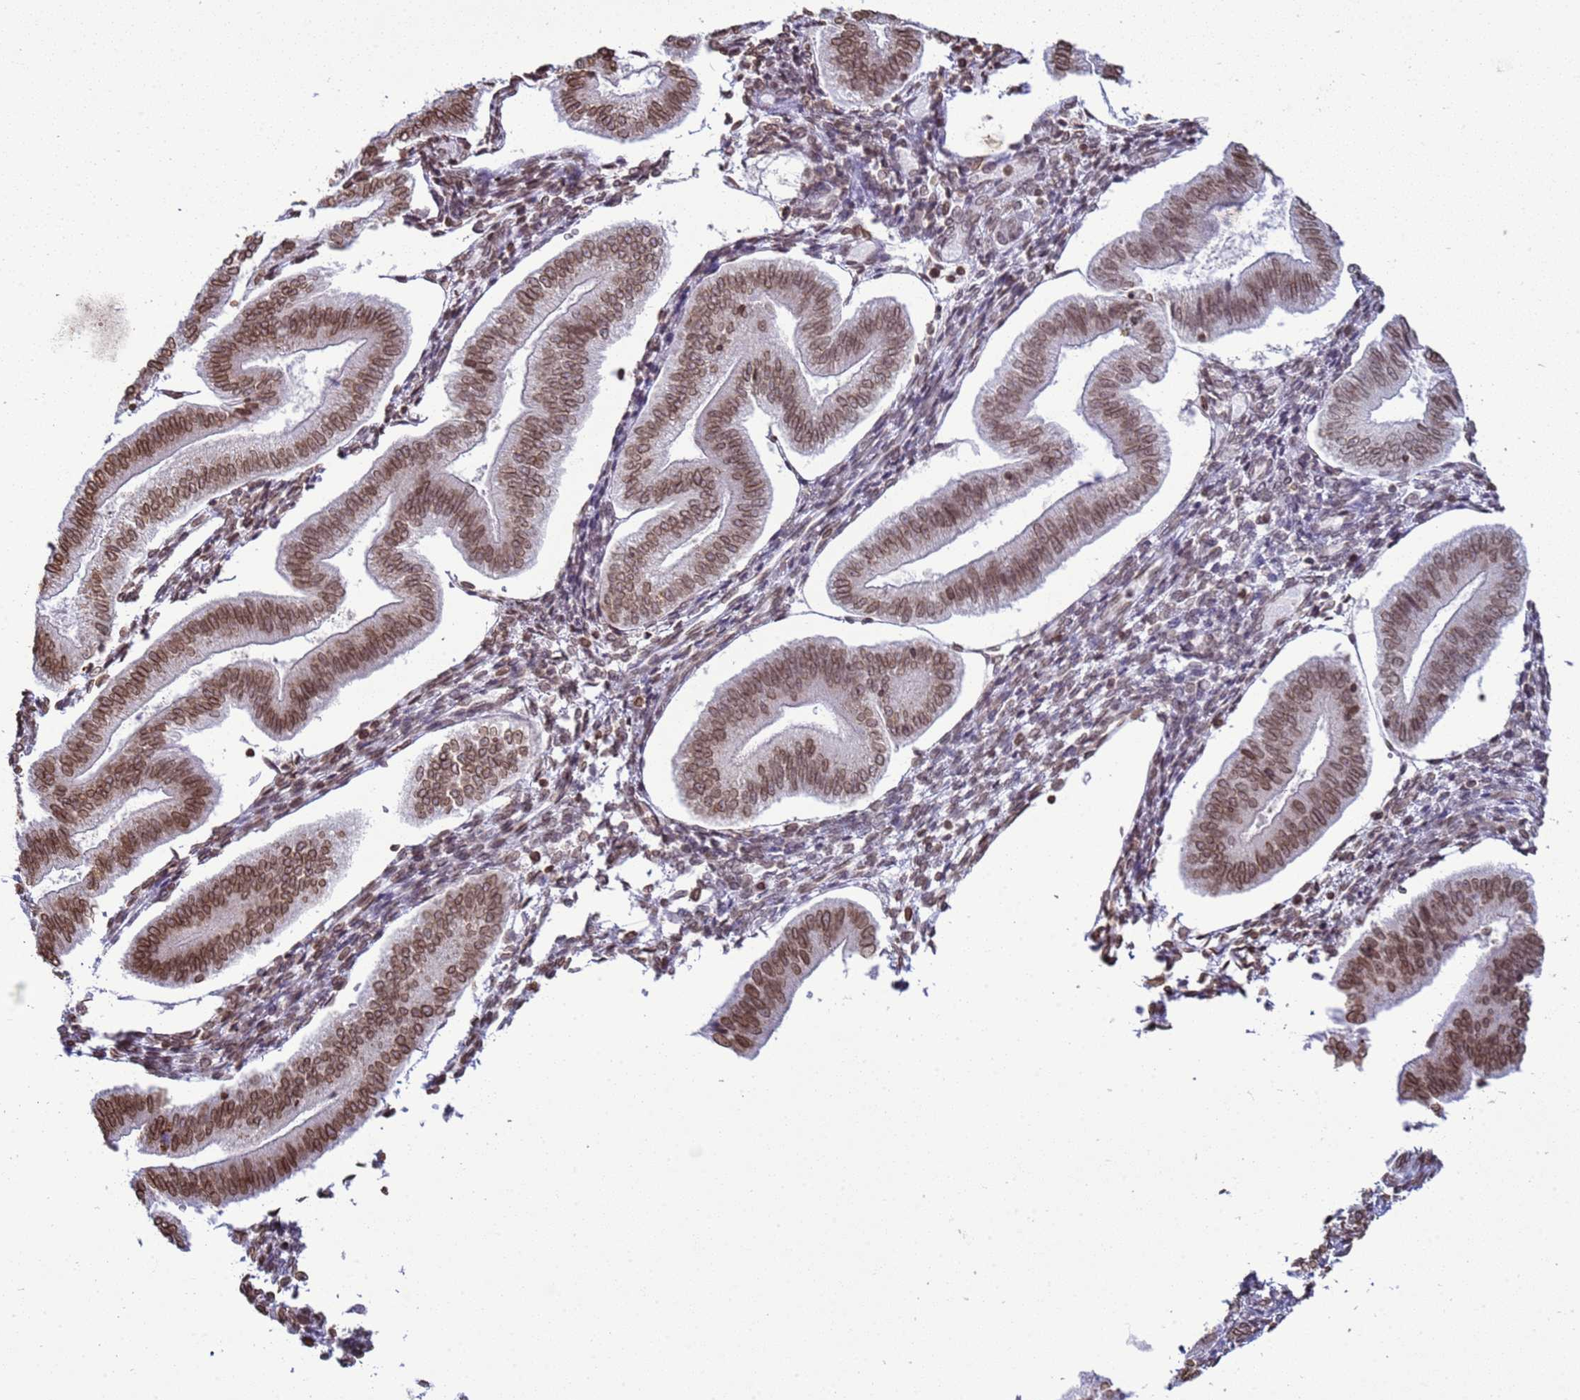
{"staining": {"intensity": "weak", "quantity": "25%-75%", "location": "cytoplasmic/membranous,nuclear"}, "tissue": "endometrium", "cell_type": "Cells in endometrial stroma", "image_type": "normal", "snomed": [{"axis": "morphology", "description": "Normal tissue, NOS"}, {"axis": "topography", "description": "Endometrium"}], "caption": "Protein staining of benign endometrium reveals weak cytoplasmic/membranous,nuclear staining in about 25%-75% of cells in endometrial stroma. (Brightfield microscopy of DAB IHC at high magnification).", "gene": "DHX37", "patient": {"sex": "female", "age": 34}}